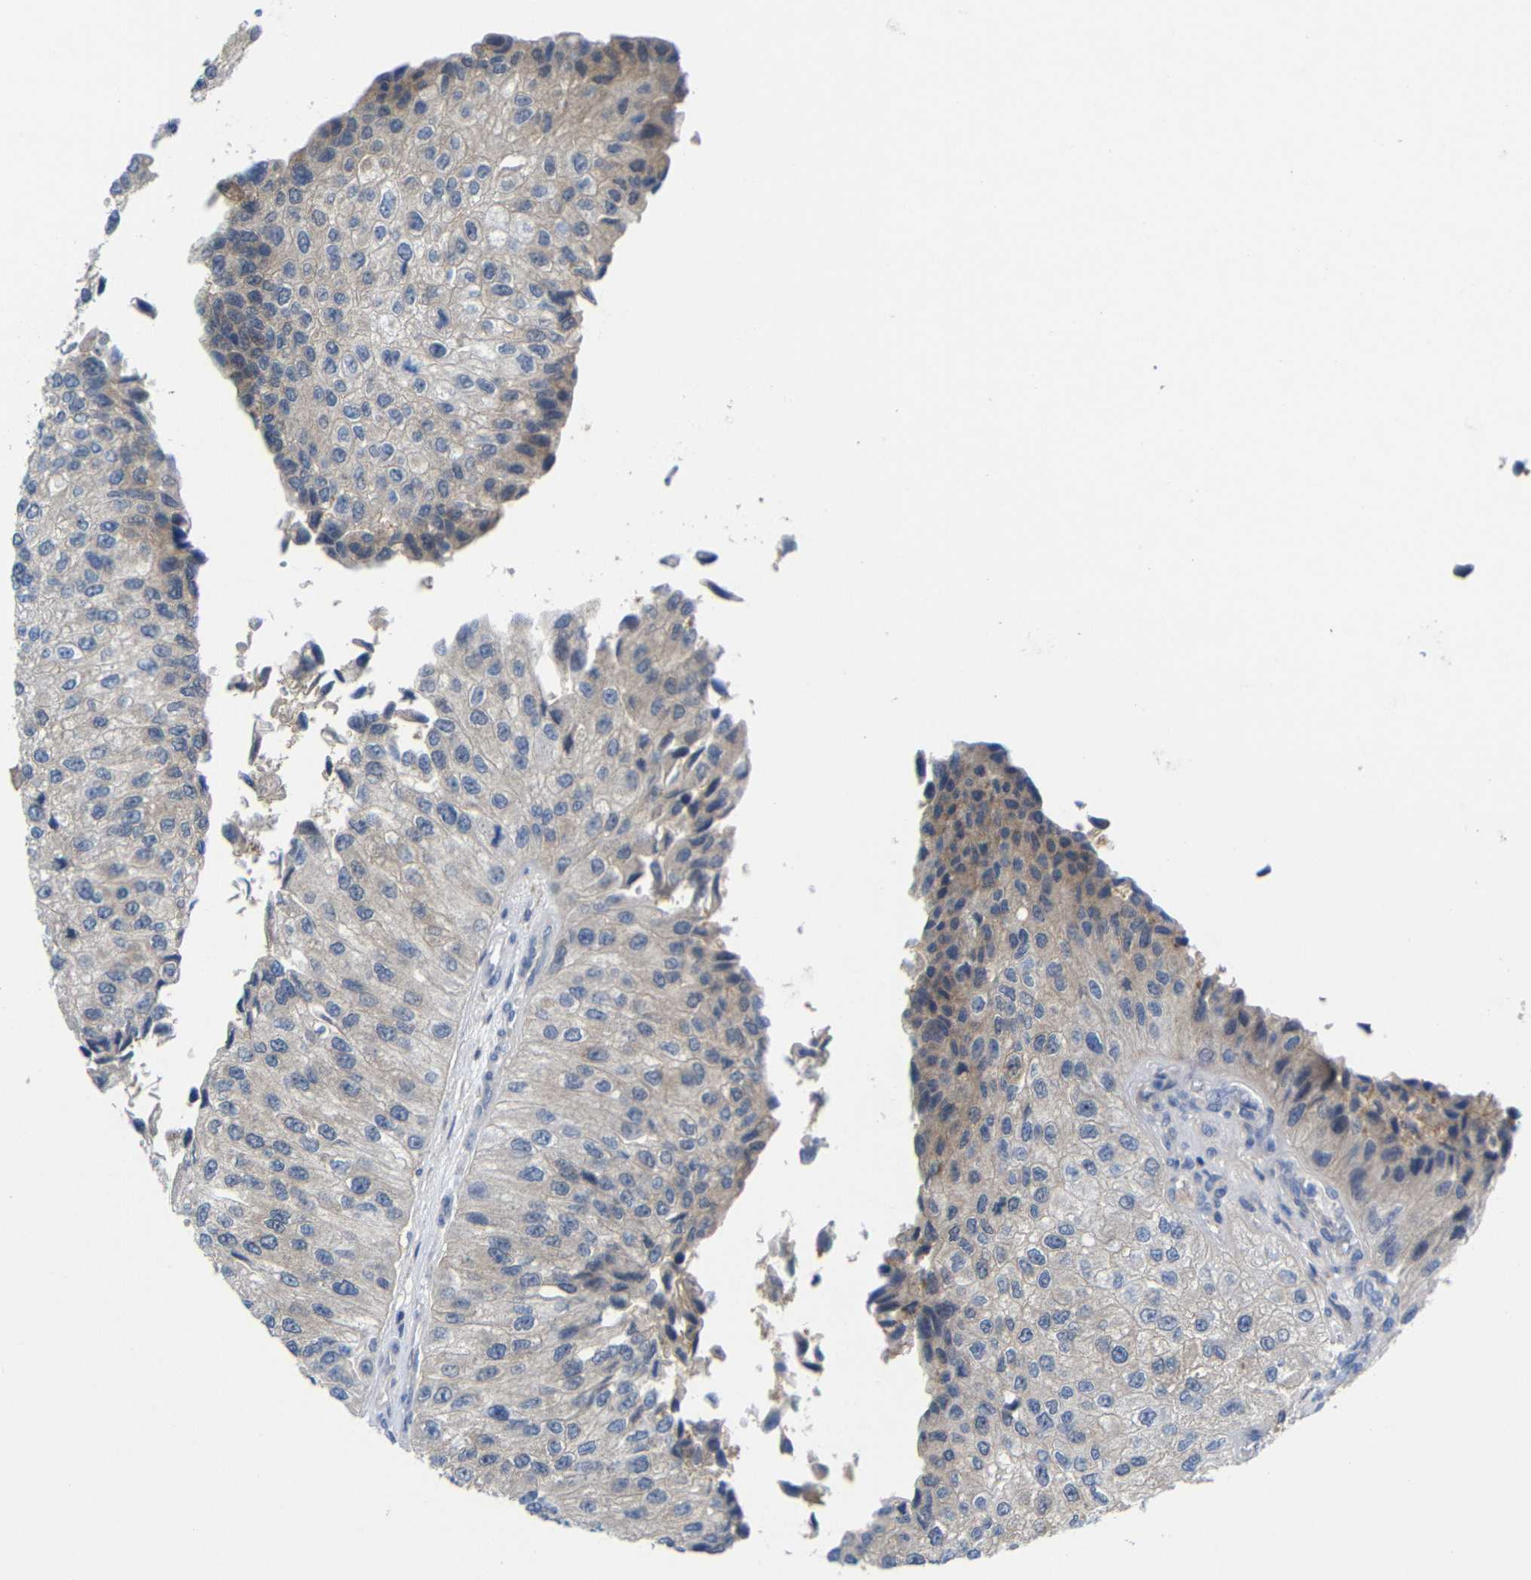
{"staining": {"intensity": "weak", "quantity": "25%-75%", "location": "cytoplasmic/membranous"}, "tissue": "urothelial cancer", "cell_type": "Tumor cells", "image_type": "cancer", "snomed": [{"axis": "morphology", "description": "Urothelial carcinoma, High grade"}, {"axis": "topography", "description": "Kidney"}, {"axis": "topography", "description": "Urinary bladder"}], "caption": "The histopathology image demonstrates immunohistochemical staining of urothelial carcinoma (high-grade). There is weak cytoplasmic/membranous expression is present in about 25%-75% of tumor cells.", "gene": "PEBP1", "patient": {"sex": "male", "age": 77}}